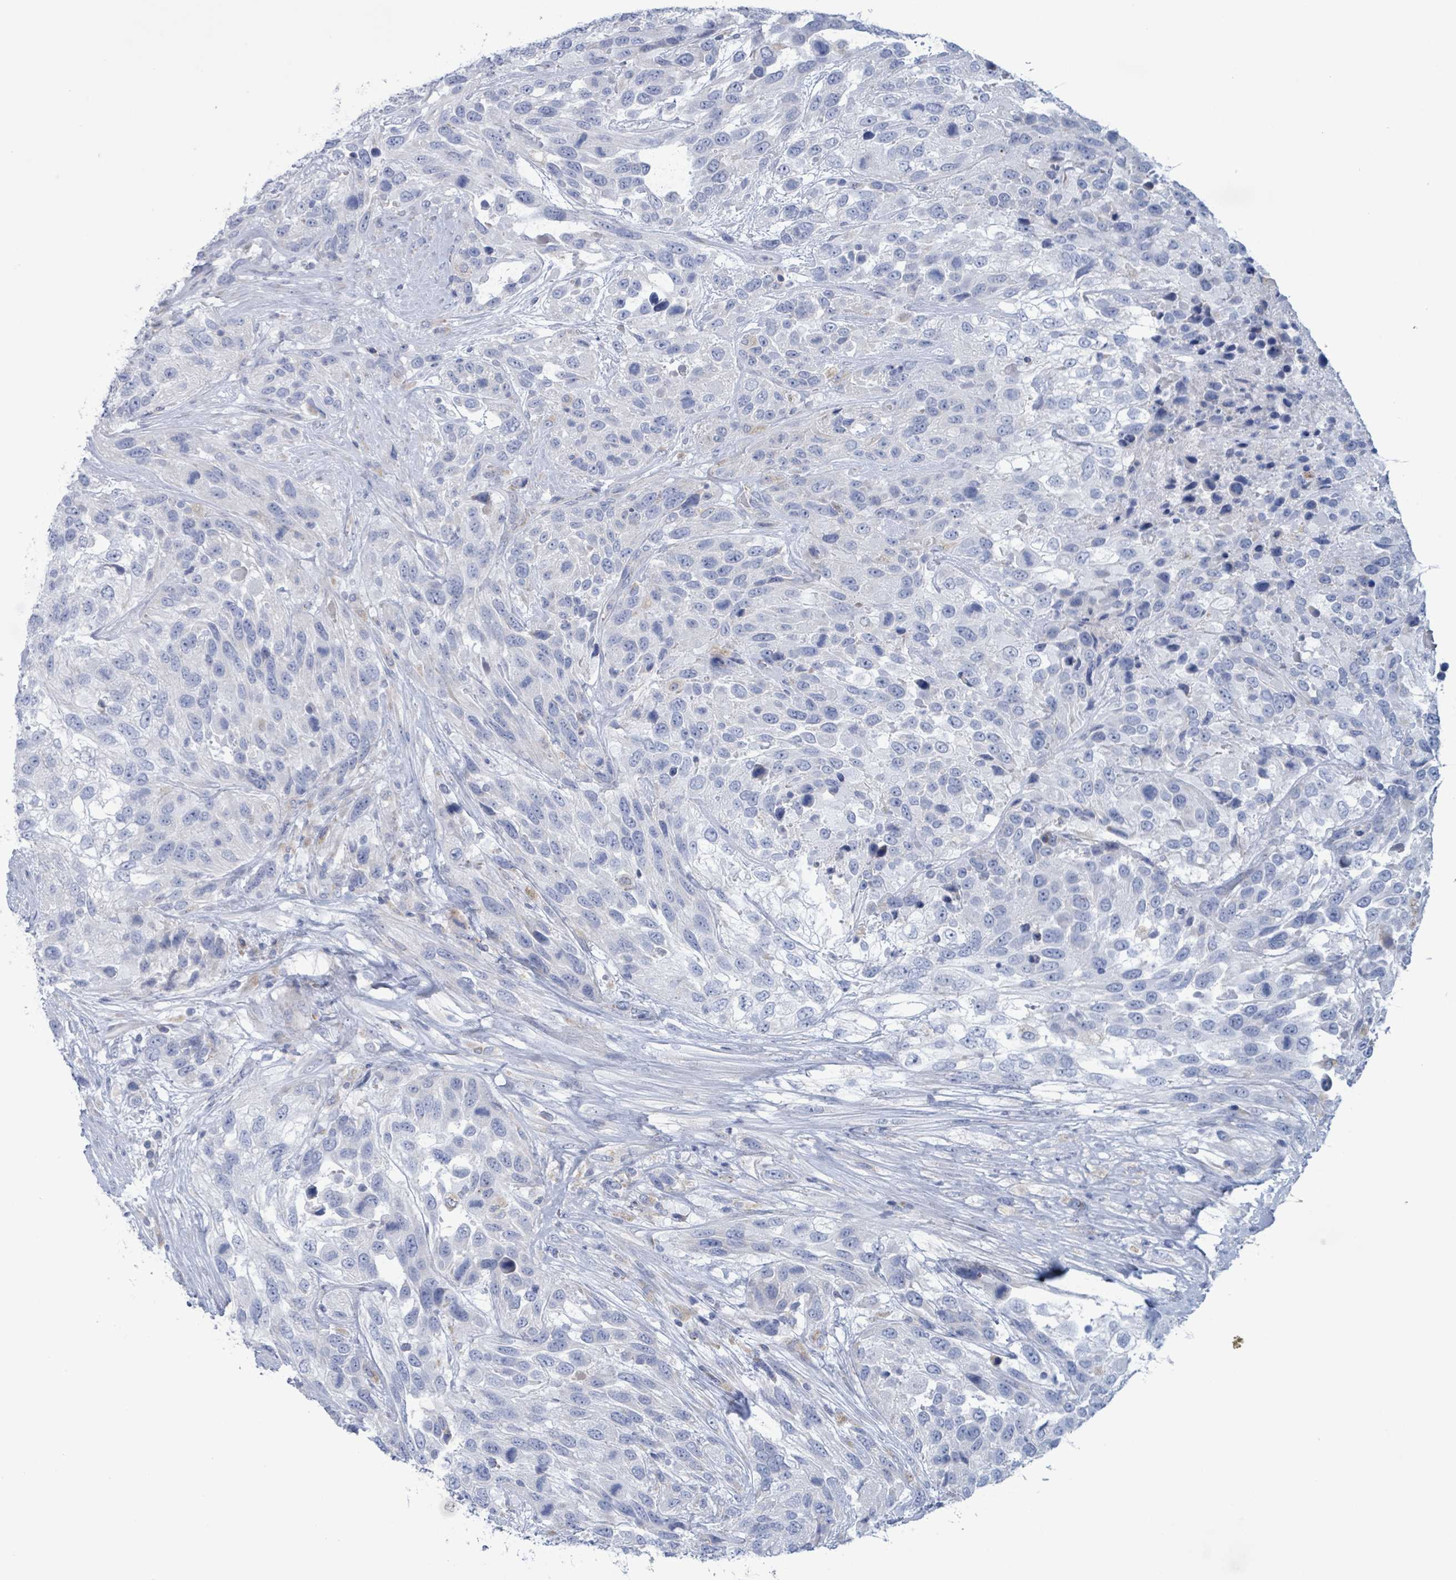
{"staining": {"intensity": "negative", "quantity": "none", "location": "none"}, "tissue": "urothelial cancer", "cell_type": "Tumor cells", "image_type": "cancer", "snomed": [{"axis": "morphology", "description": "Urothelial carcinoma, High grade"}, {"axis": "topography", "description": "Urinary bladder"}], "caption": "The image shows no staining of tumor cells in urothelial cancer. (Brightfield microscopy of DAB (3,3'-diaminobenzidine) immunohistochemistry at high magnification).", "gene": "AKR1C4", "patient": {"sex": "female", "age": 70}}